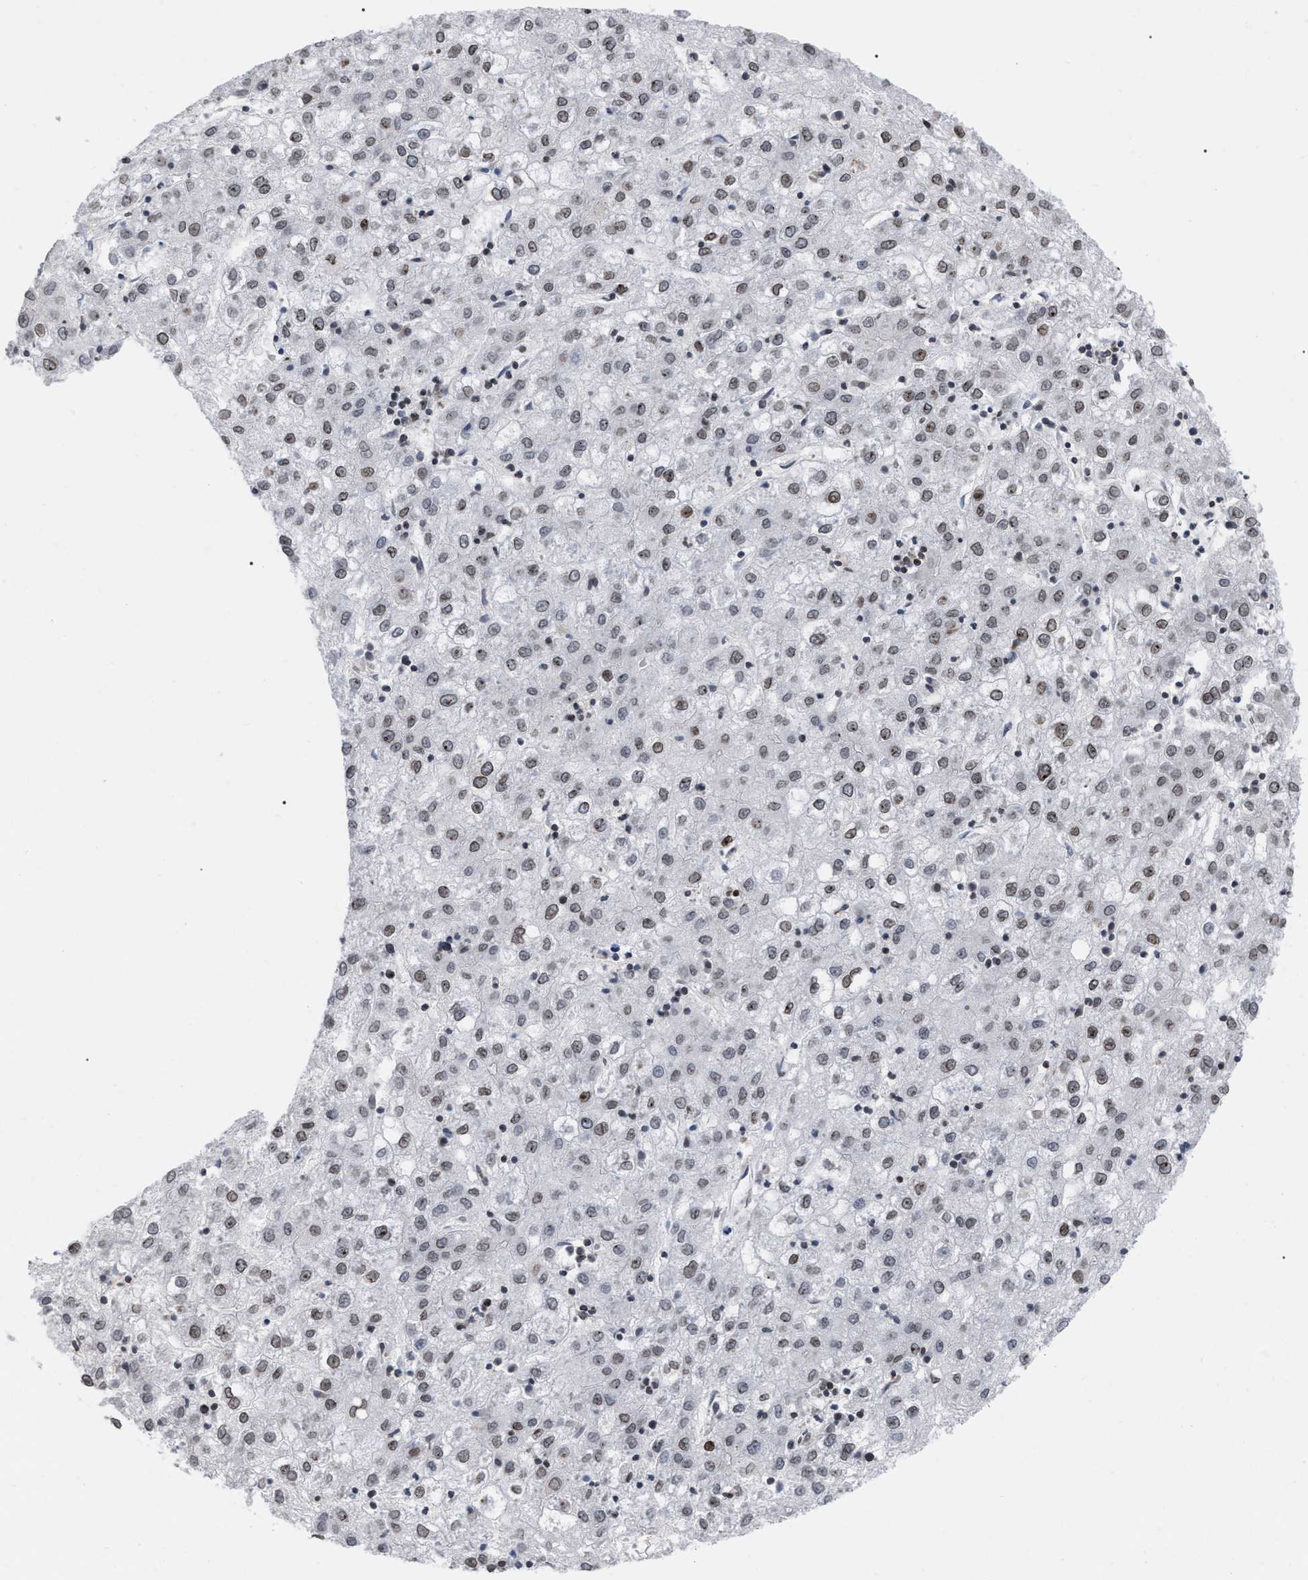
{"staining": {"intensity": "weak", "quantity": ">75%", "location": "cytoplasmic/membranous,nuclear"}, "tissue": "liver cancer", "cell_type": "Tumor cells", "image_type": "cancer", "snomed": [{"axis": "morphology", "description": "Carcinoma, Hepatocellular, NOS"}, {"axis": "topography", "description": "Liver"}], "caption": "A high-resolution histopathology image shows immunohistochemistry staining of liver cancer, which exhibits weak cytoplasmic/membranous and nuclear positivity in about >75% of tumor cells.", "gene": "TPR", "patient": {"sex": "male", "age": 72}}